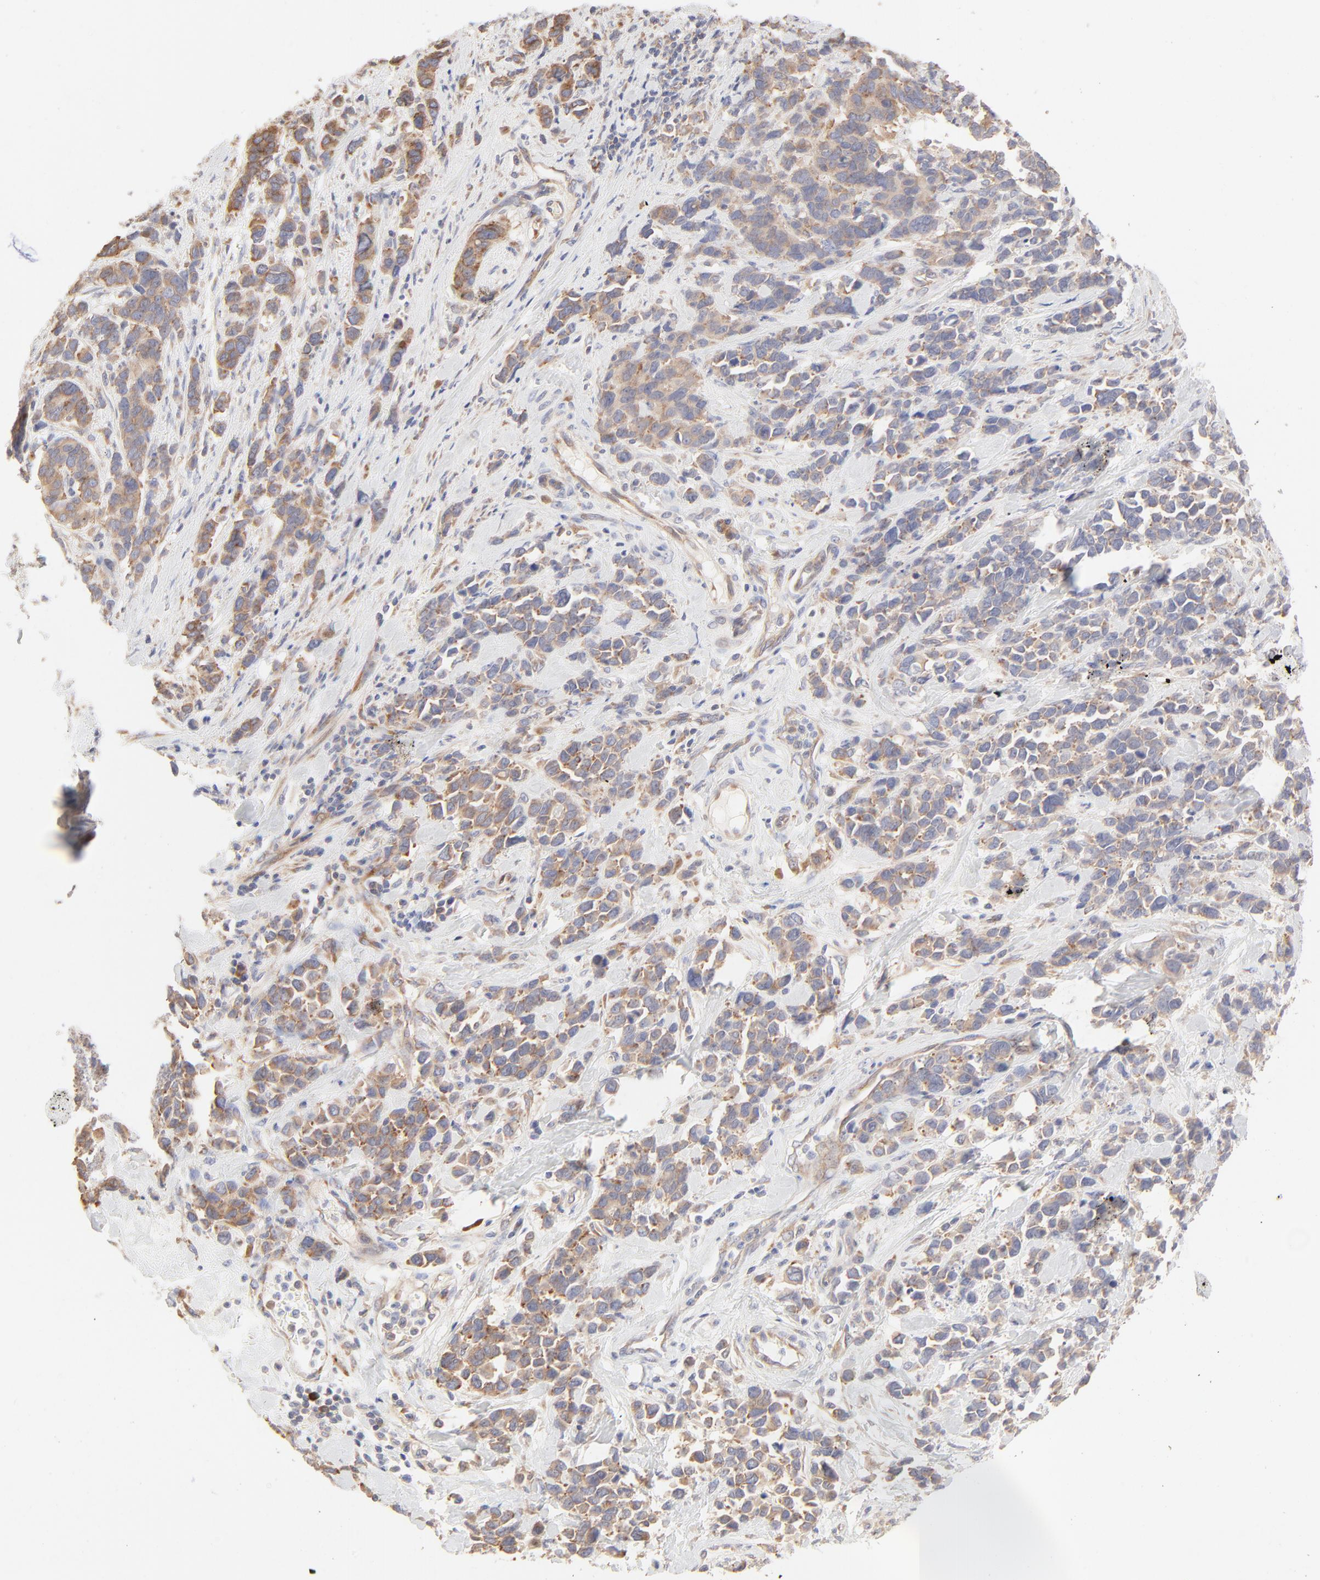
{"staining": {"intensity": "moderate", "quantity": ">75%", "location": "cytoplasmic/membranous"}, "tissue": "stomach cancer", "cell_type": "Tumor cells", "image_type": "cancer", "snomed": [{"axis": "morphology", "description": "Adenocarcinoma, NOS"}, {"axis": "topography", "description": "Stomach, upper"}], "caption": "Immunohistochemistry (IHC) (DAB (3,3'-diaminobenzidine)) staining of human stomach cancer (adenocarcinoma) shows moderate cytoplasmic/membranous protein expression in about >75% of tumor cells. The protein of interest is shown in brown color, while the nuclei are stained blue.", "gene": "RPS21", "patient": {"sex": "male", "age": 71}}